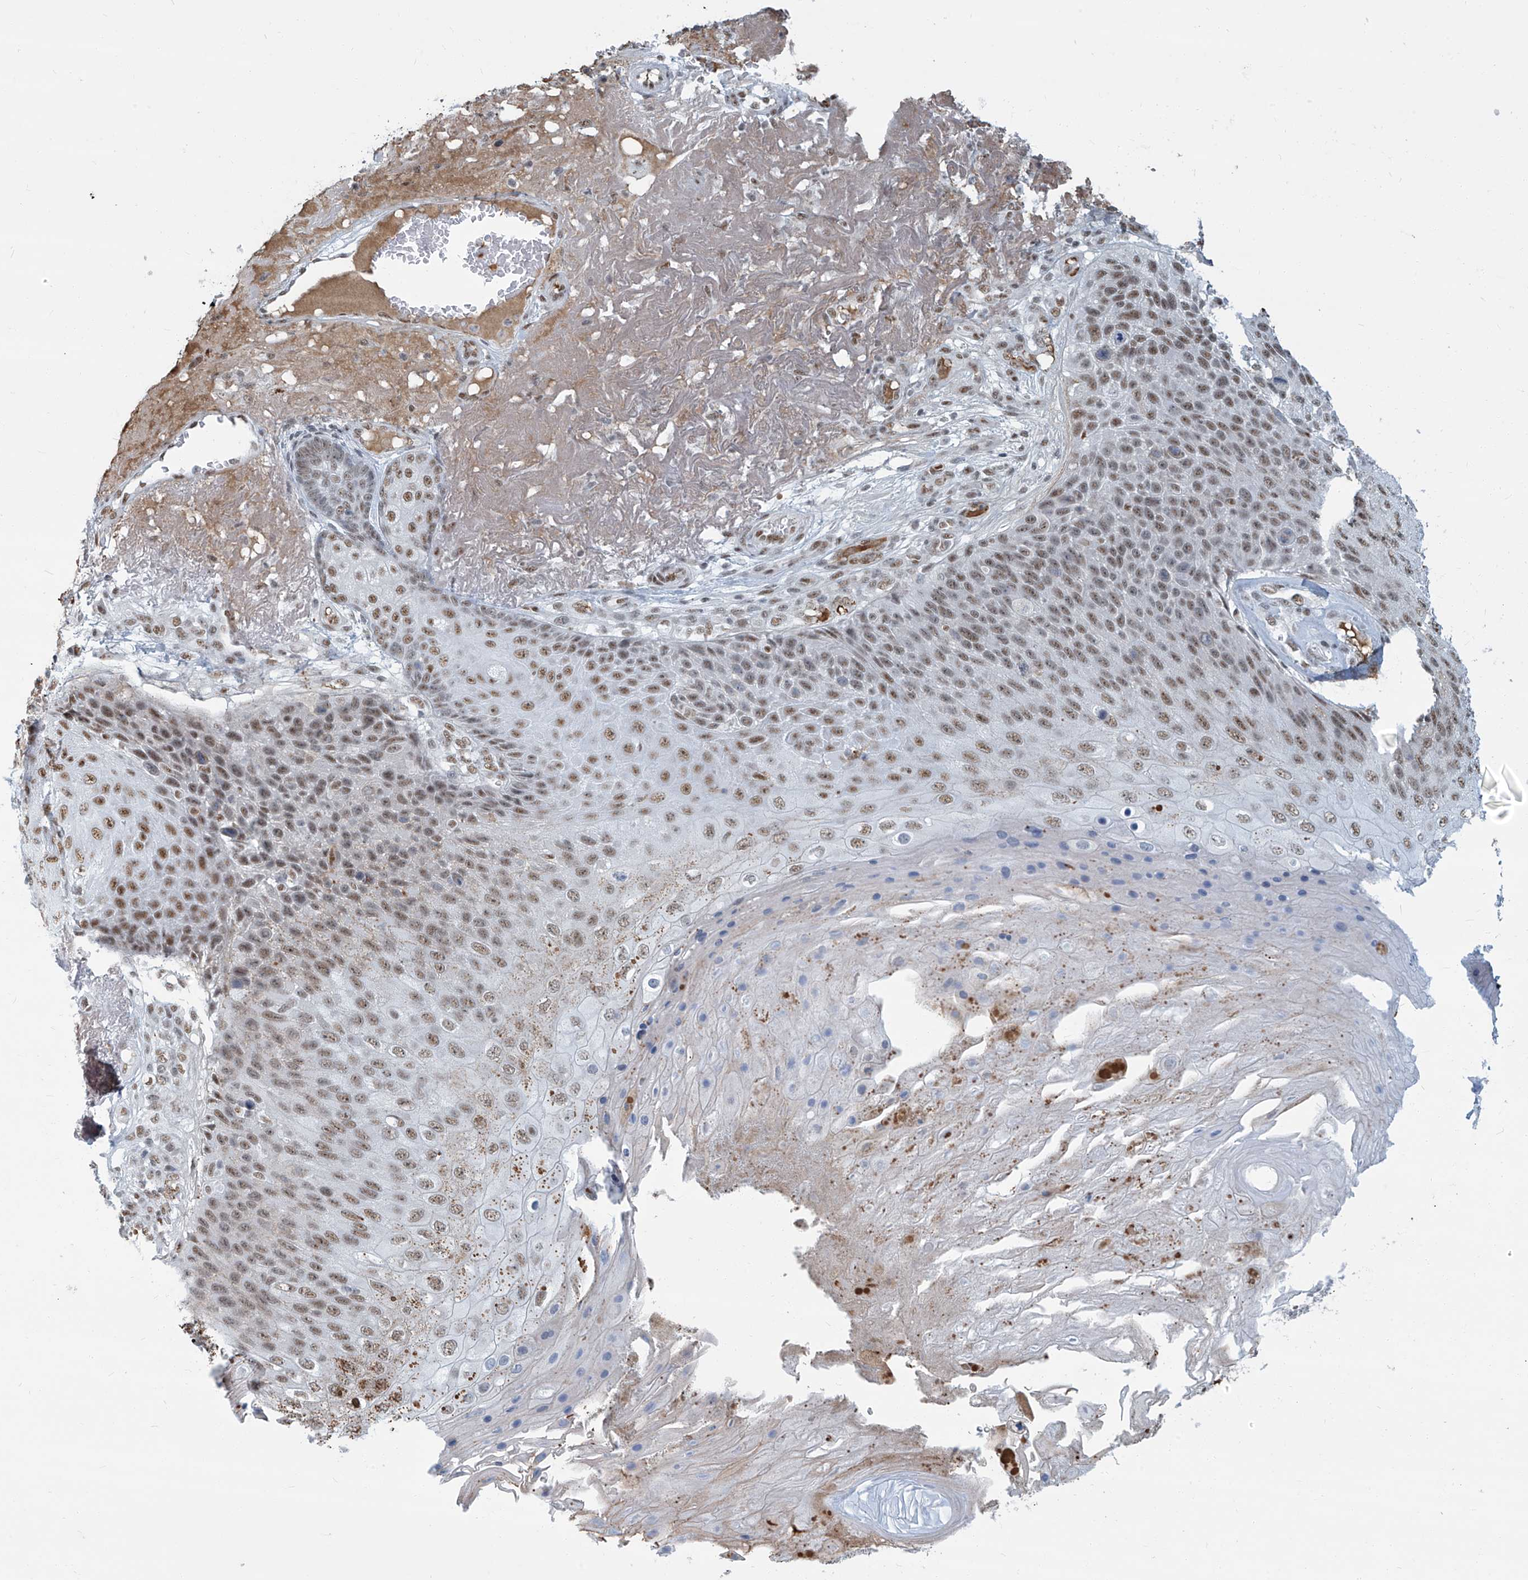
{"staining": {"intensity": "moderate", "quantity": ">75%", "location": "nuclear"}, "tissue": "skin cancer", "cell_type": "Tumor cells", "image_type": "cancer", "snomed": [{"axis": "morphology", "description": "Squamous cell carcinoma, NOS"}, {"axis": "topography", "description": "Skin"}], "caption": "The image exhibits immunohistochemical staining of squamous cell carcinoma (skin). There is moderate nuclear staining is present in approximately >75% of tumor cells. The protein of interest is stained brown, and the nuclei are stained in blue (DAB (3,3'-diaminobenzidine) IHC with brightfield microscopy, high magnification).", "gene": "SARNP", "patient": {"sex": "female", "age": 88}}